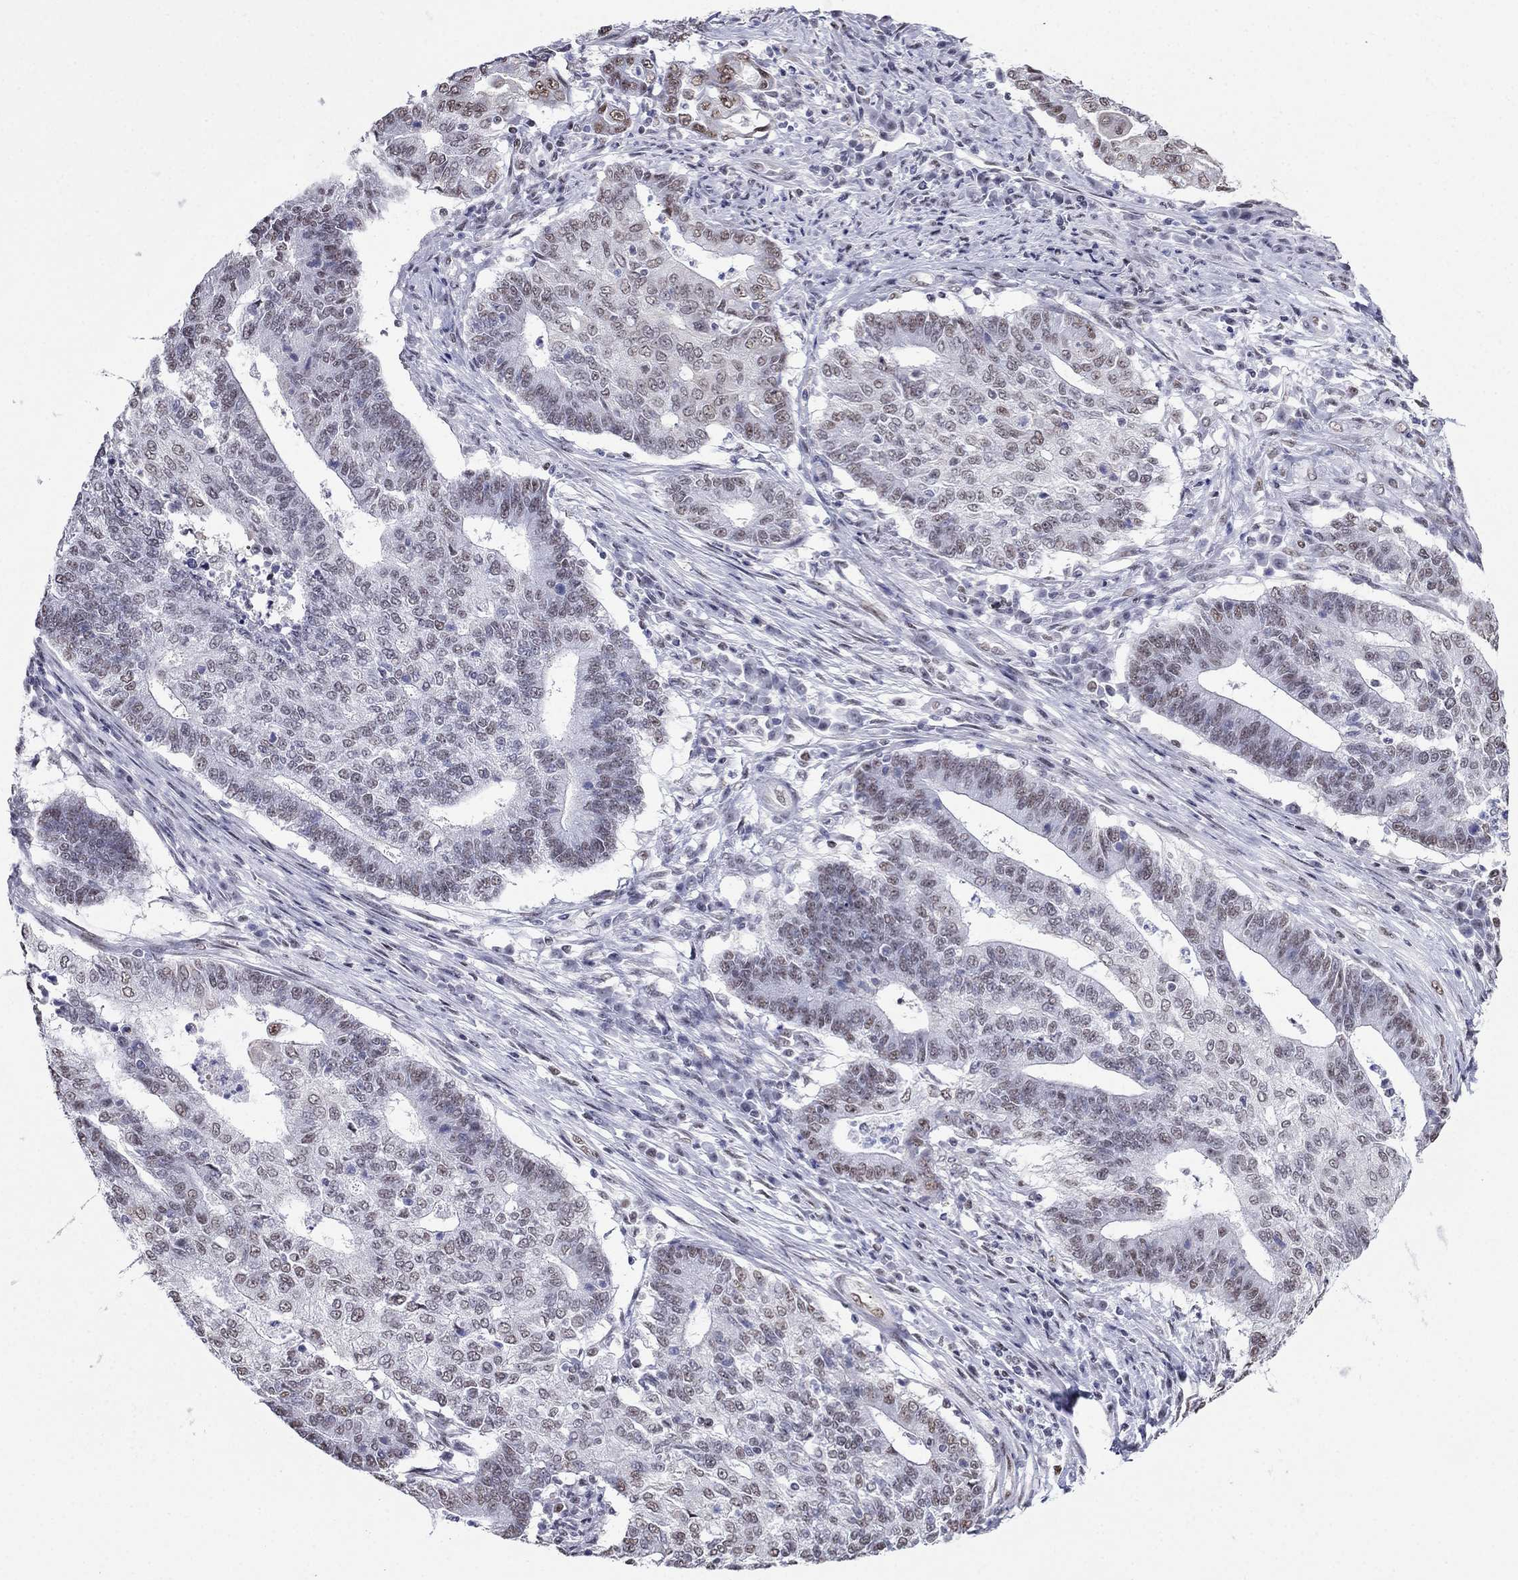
{"staining": {"intensity": "weak", "quantity": "<25%", "location": "nuclear"}, "tissue": "endometrial cancer", "cell_type": "Tumor cells", "image_type": "cancer", "snomed": [{"axis": "morphology", "description": "Adenocarcinoma, NOS"}, {"axis": "topography", "description": "Uterus"}, {"axis": "topography", "description": "Endometrium"}], "caption": "Image shows no protein staining in tumor cells of endometrial cancer (adenocarcinoma) tissue.", "gene": "PPM1G", "patient": {"sex": "female", "age": 54}}